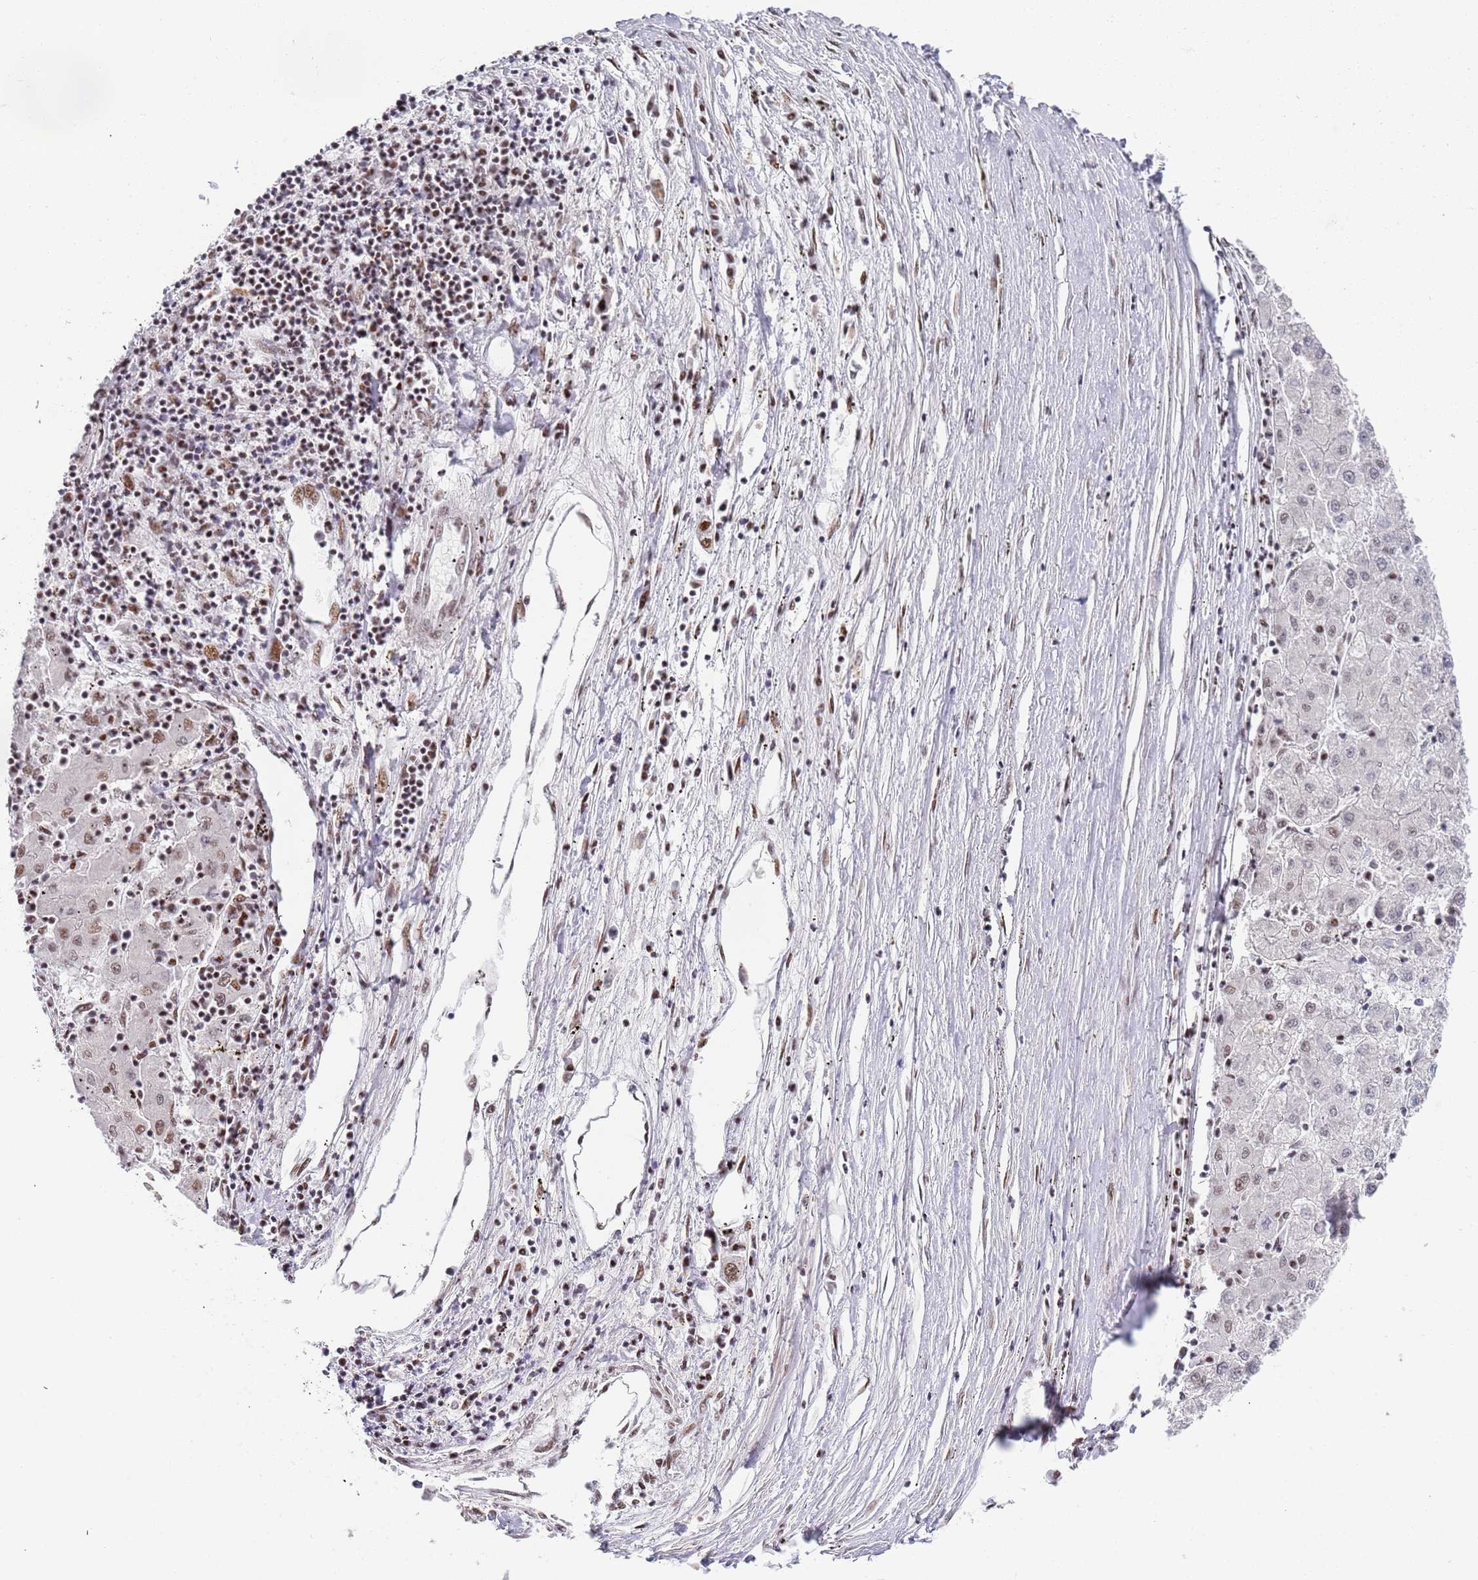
{"staining": {"intensity": "weak", "quantity": "25%-75%", "location": "nuclear"}, "tissue": "liver cancer", "cell_type": "Tumor cells", "image_type": "cancer", "snomed": [{"axis": "morphology", "description": "Carcinoma, Hepatocellular, NOS"}, {"axis": "topography", "description": "Liver"}], "caption": "The immunohistochemical stain shows weak nuclear expression in tumor cells of liver cancer (hepatocellular carcinoma) tissue.", "gene": "AKAP8L", "patient": {"sex": "male", "age": 72}}